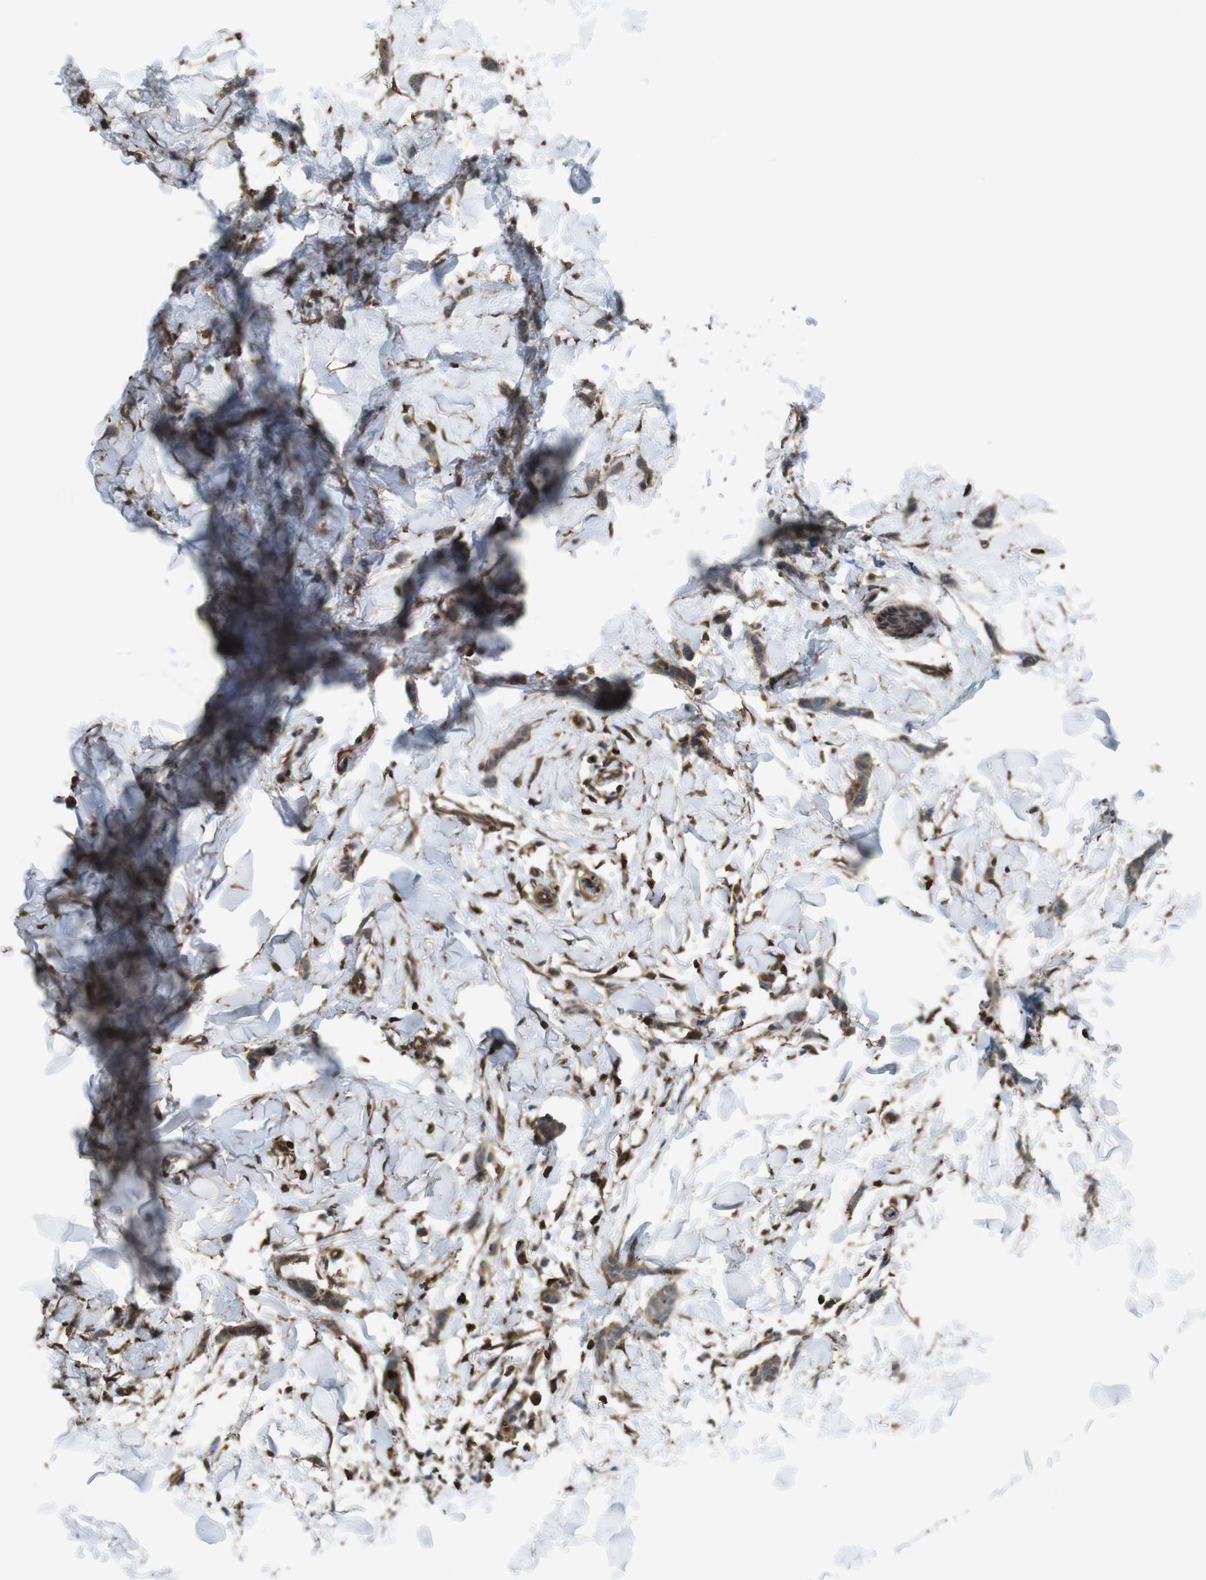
{"staining": {"intensity": "moderate", "quantity": ">75%", "location": "cytoplasmic/membranous"}, "tissue": "breast cancer", "cell_type": "Tumor cells", "image_type": "cancer", "snomed": [{"axis": "morphology", "description": "Lobular carcinoma"}, {"axis": "topography", "description": "Skin"}, {"axis": "topography", "description": "Breast"}], "caption": "Immunohistochemistry (IHC) of human lobular carcinoma (breast) exhibits medium levels of moderate cytoplasmic/membranous staining in approximately >75% of tumor cells. (DAB (3,3'-diaminobenzidine) IHC, brown staining for protein, blue staining for nuclei).", "gene": "ARHGDIA", "patient": {"sex": "female", "age": 46}}